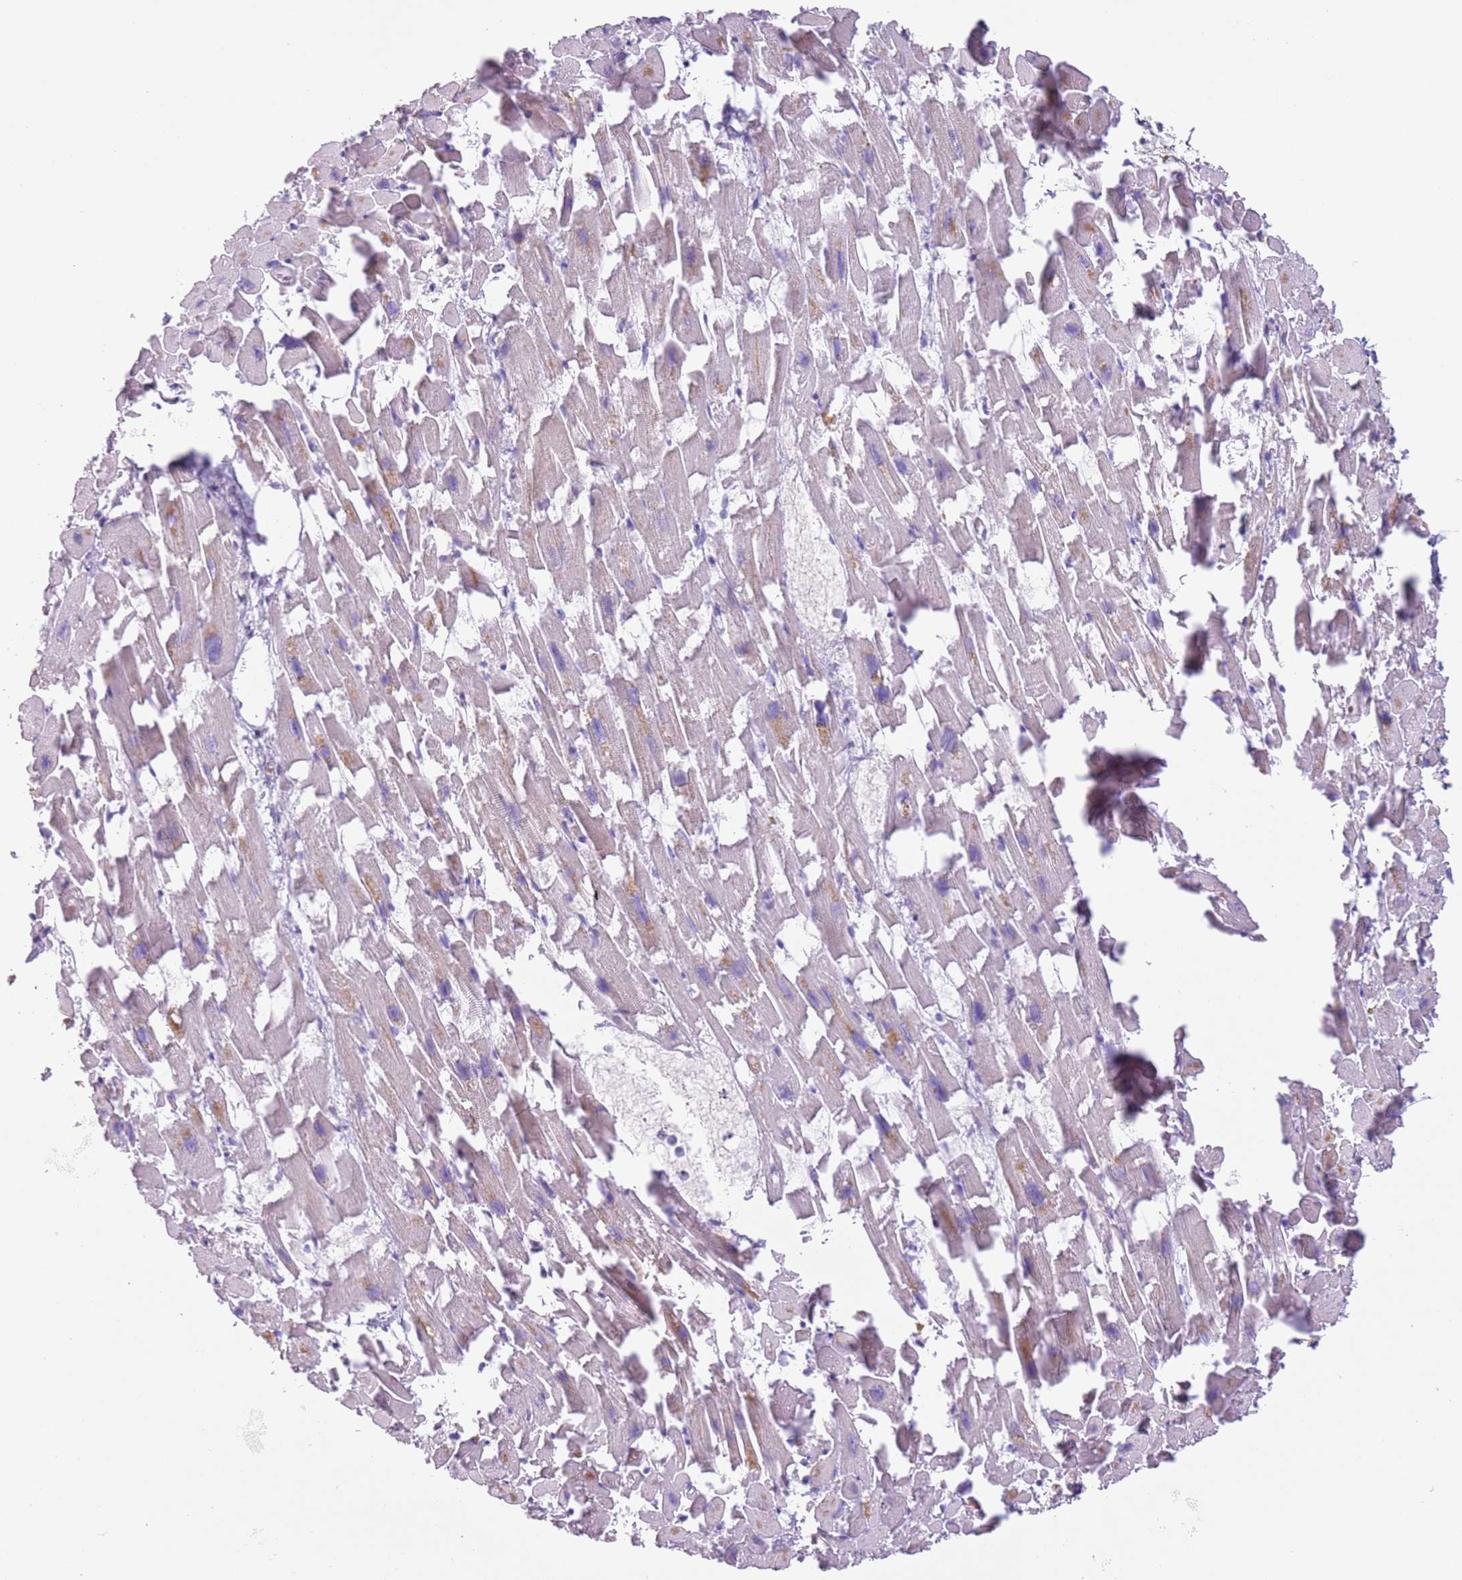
{"staining": {"intensity": "moderate", "quantity": "<25%", "location": "cytoplasmic/membranous"}, "tissue": "heart muscle", "cell_type": "Cardiomyocytes", "image_type": "normal", "snomed": [{"axis": "morphology", "description": "Normal tissue, NOS"}, {"axis": "topography", "description": "Heart"}], "caption": "Immunohistochemical staining of benign human heart muscle exhibits moderate cytoplasmic/membranous protein expression in approximately <25% of cardiomyocytes.", "gene": "ZNF239", "patient": {"sex": "female", "age": 64}}